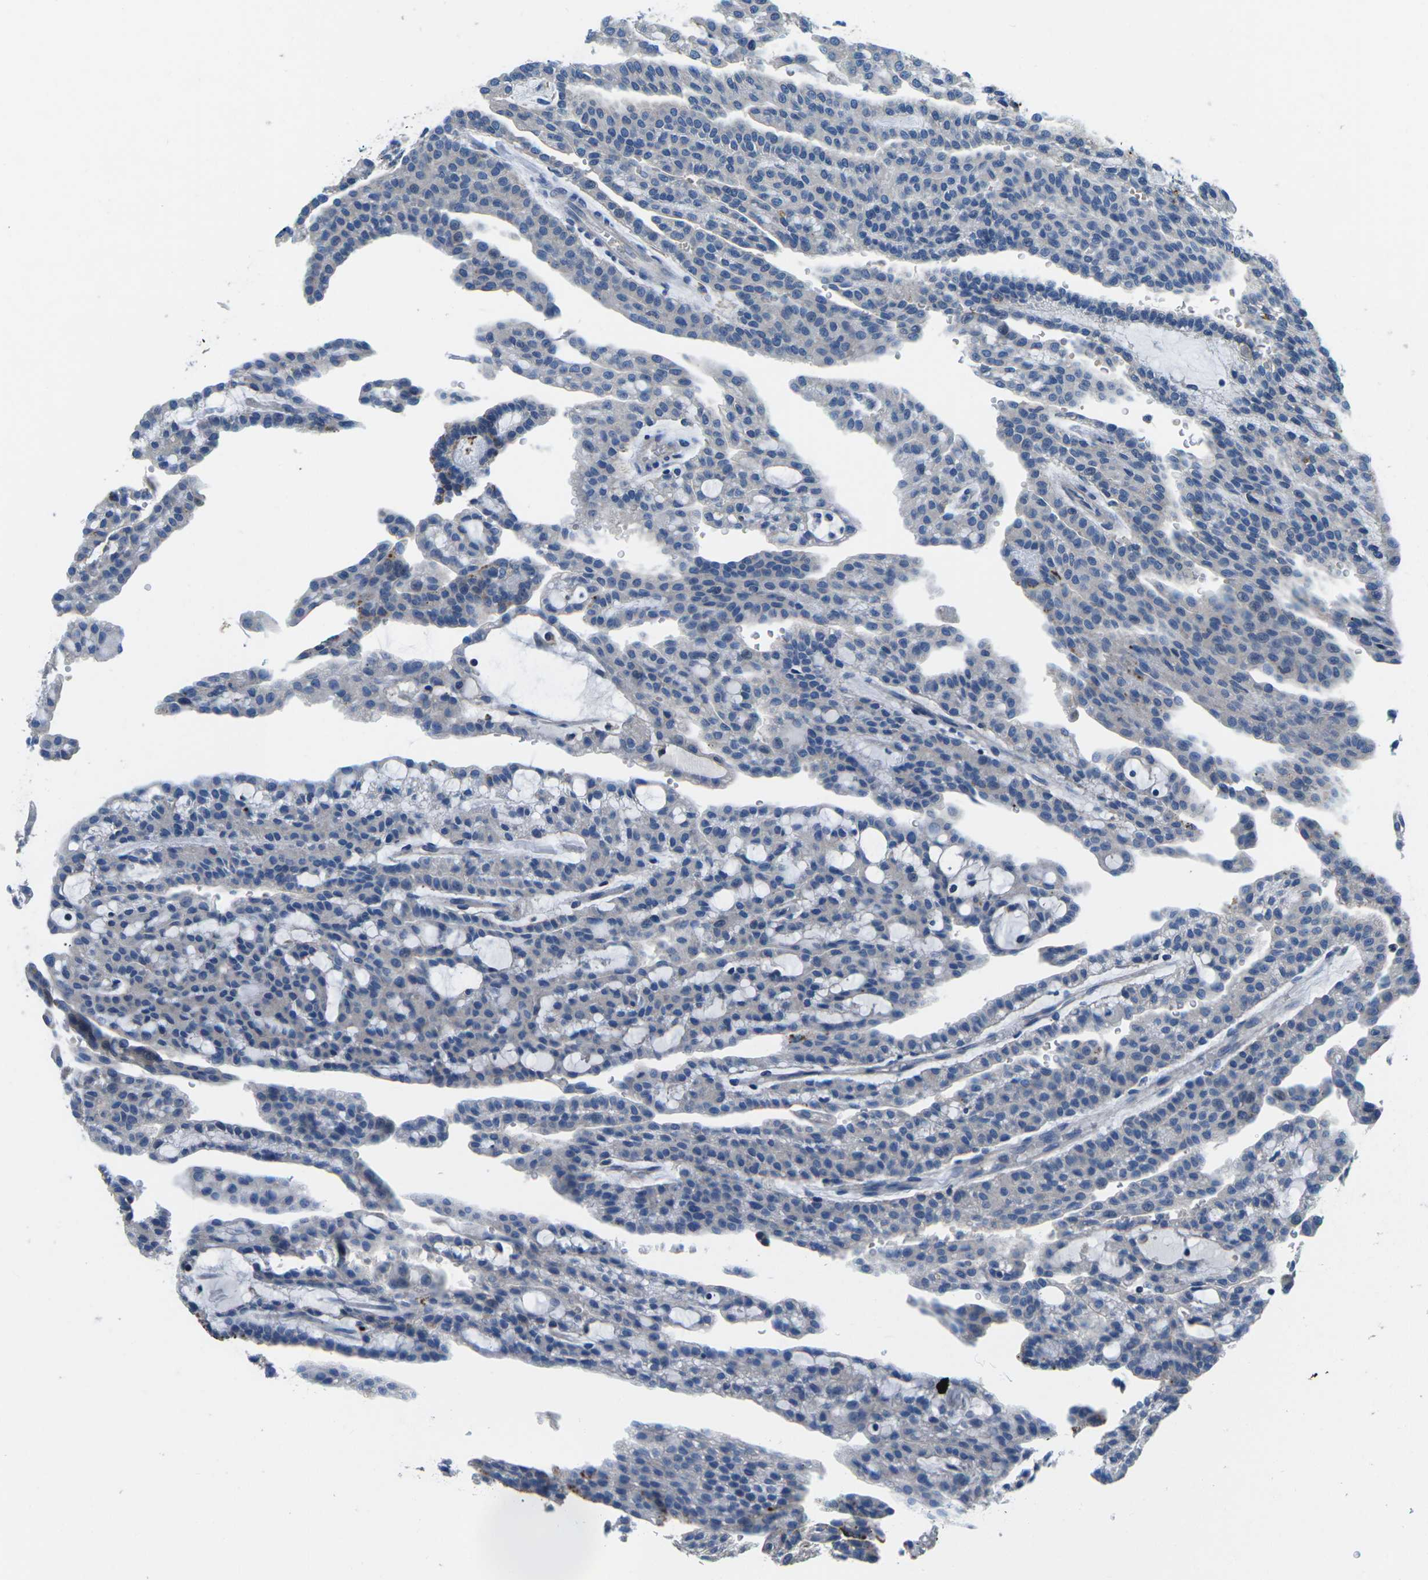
{"staining": {"intensity": "negative", "quantity": "none", "location": "none"}, "tissue": "renal cancer", "cell_type": "Tumor cells", "image_type": "cancer", "snomed": [{"axis": "morphology", "description": "Adenocarcinoma, NOS"}, {"axis": "topography", "description": "Kidney"}], "caption": "The IHC photomicrograph has no significant positivity in tumor cells of renal cancer tissue.", "gene": "PDCD6IP", "patient": {"sex": "male", "age": 63}}